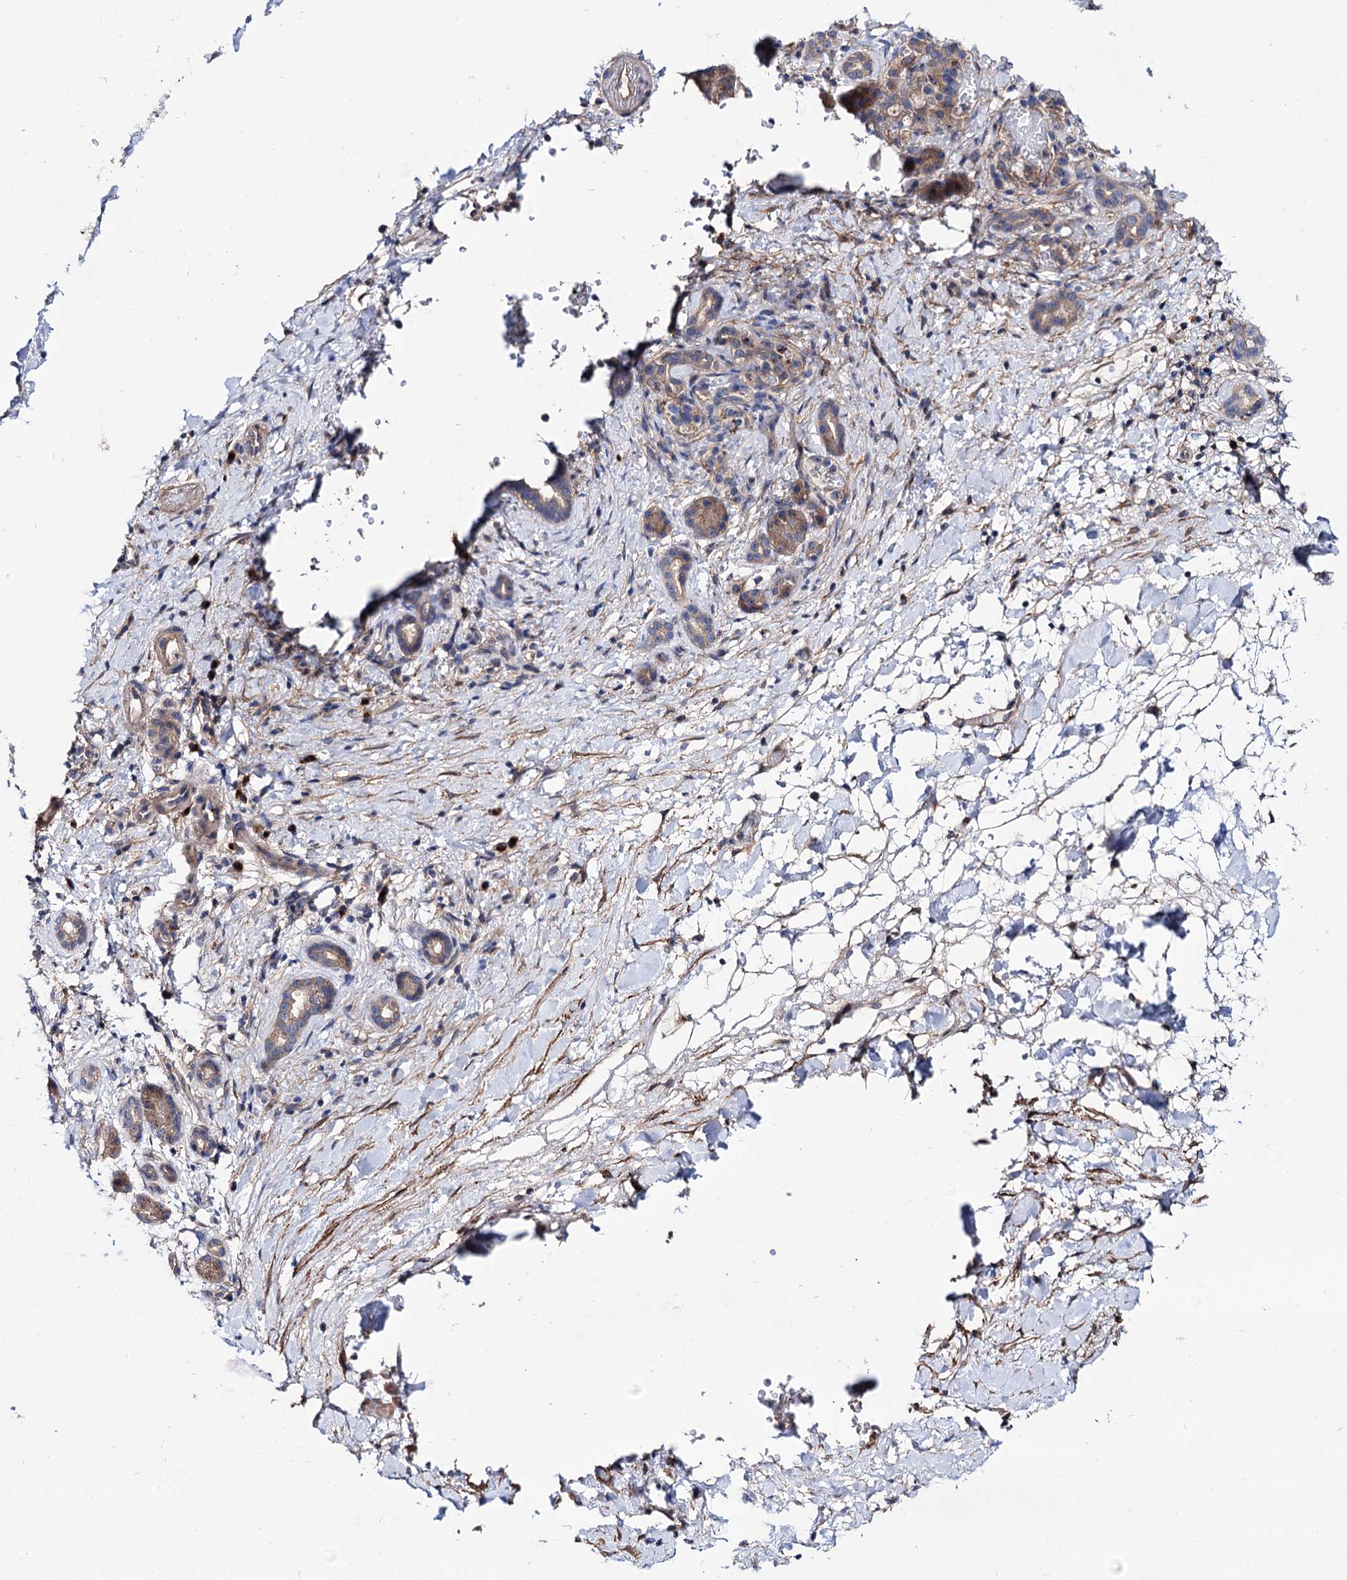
{"staining": {"intensity": "moderate", "quantity": ">75%", "location": "cytoplasmic/membranous"}, "tissue": "pancreatic cancer", "cell_type": "Tumor cells", "image_type": "cancer", "snomed": [{"axis": "morphology", "description": "Normal tissue, NOS"}, {"axis": "morphology", "description": "Adenocarcinoma, NOS"}, {"axis": "topography", "description": "Pancreas"}, {"axis": "topography", "description": "Peripheral nerve tissue"}], "caption": "About >75% of tumor cells in pancreatic adenocarcinoma demonstrate moderate cytoplasmic/membranous protein staining as visualized by brown immunohistochemical staining.", "gene": "SEC24A", "patient": {"sex": "female", "age": 77}}